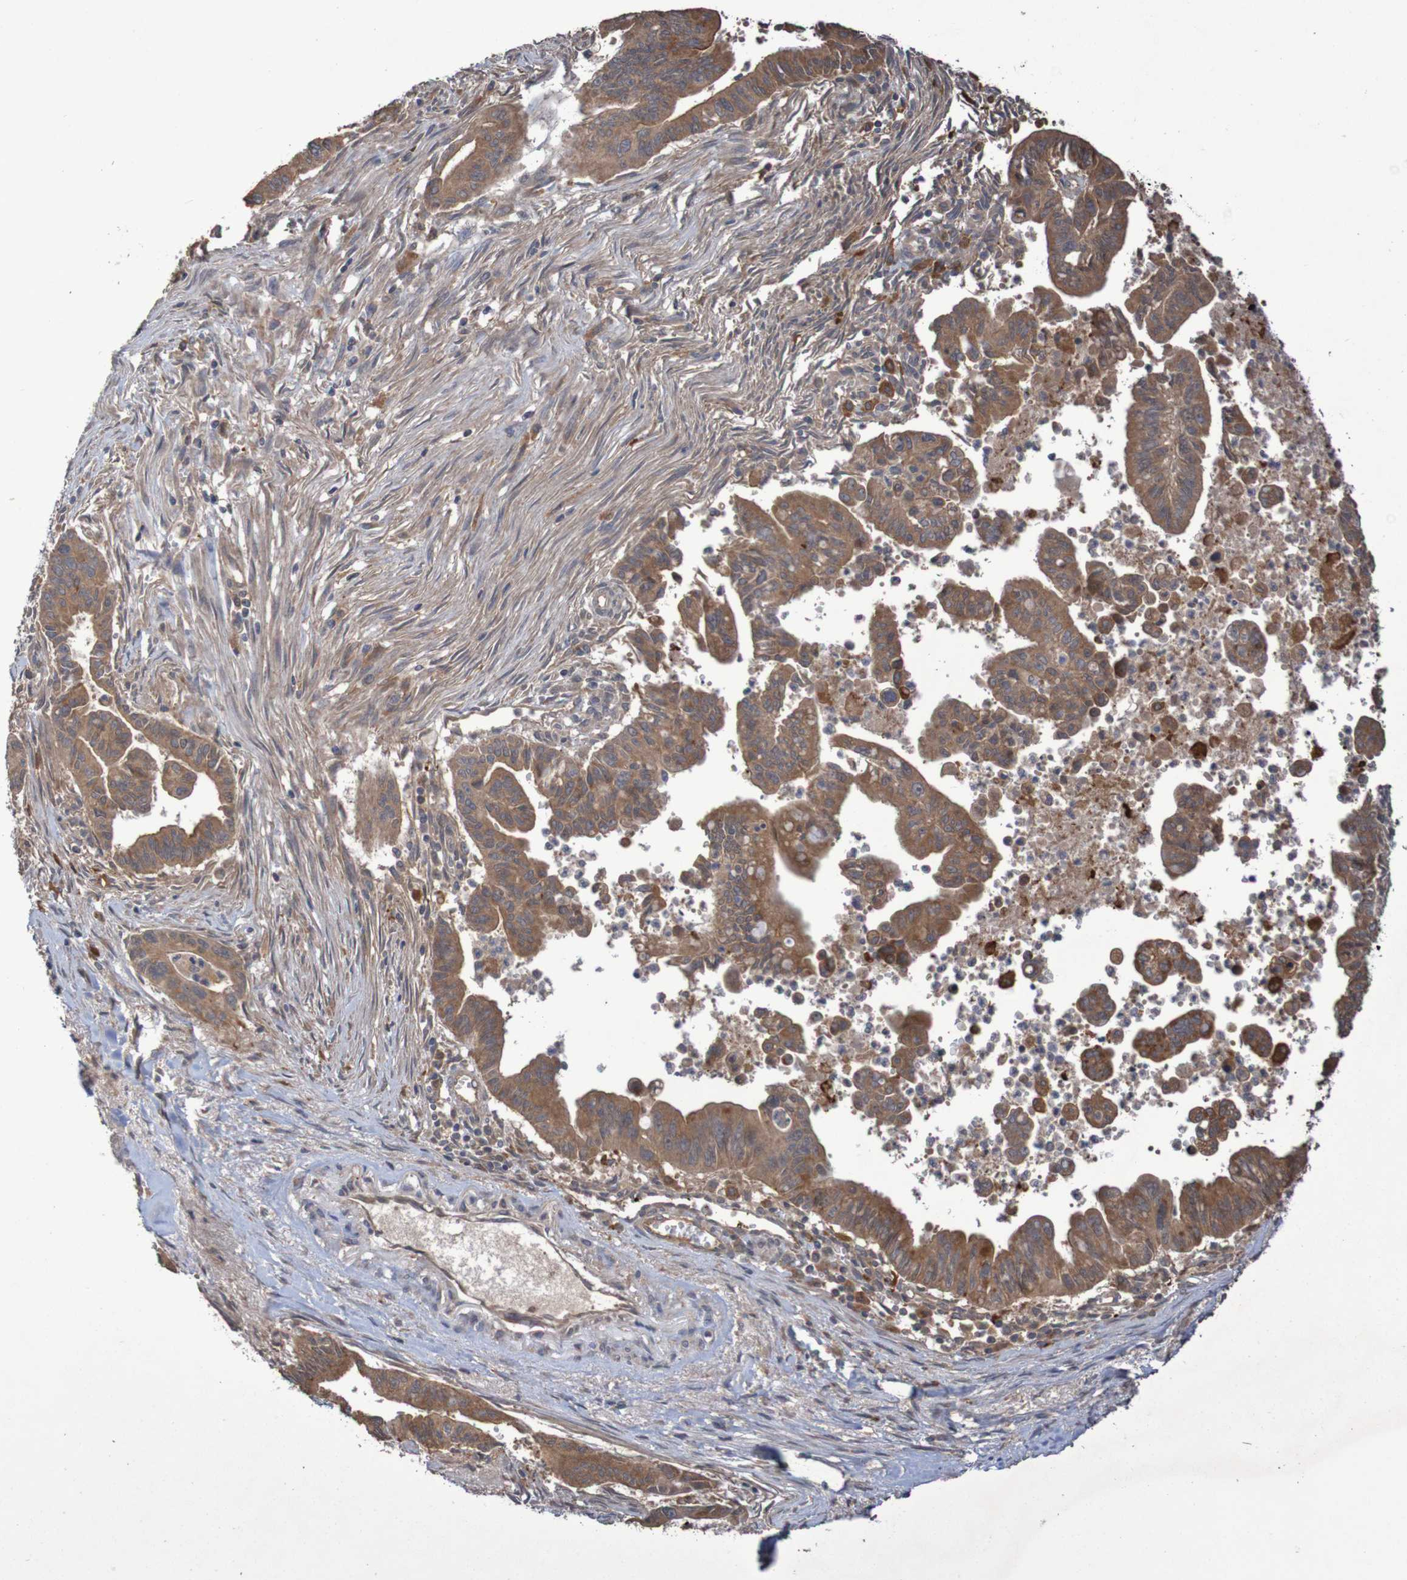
{"staining": {"intensity": "moderate", "quantity": ">75%", "location": "cytoplasmic/membranous"}, "tissue": "pancreatic cancer", "cell_type": "Tumor cells", "image_type": "cancer", "snomed": [{"axis": "morphology", "description": "Adenocarcinoma, NOS"}, {"axis": "topography", "description": "Pancreas"}], "caption": "Pancreatic cancer stained with DAB (3,3'-diaminobenzidine) immunohistochemistry displays medium levels of moderate cytoplasmic/membranous positivity in approximately >75% of tumor cells. The staining was performed using DAB, with brown indicating positive protein expression. Nuclei are stained blue with hematoxylin.", "gene": "PHYH", "patient": {"sex": "male", "age": 70}}